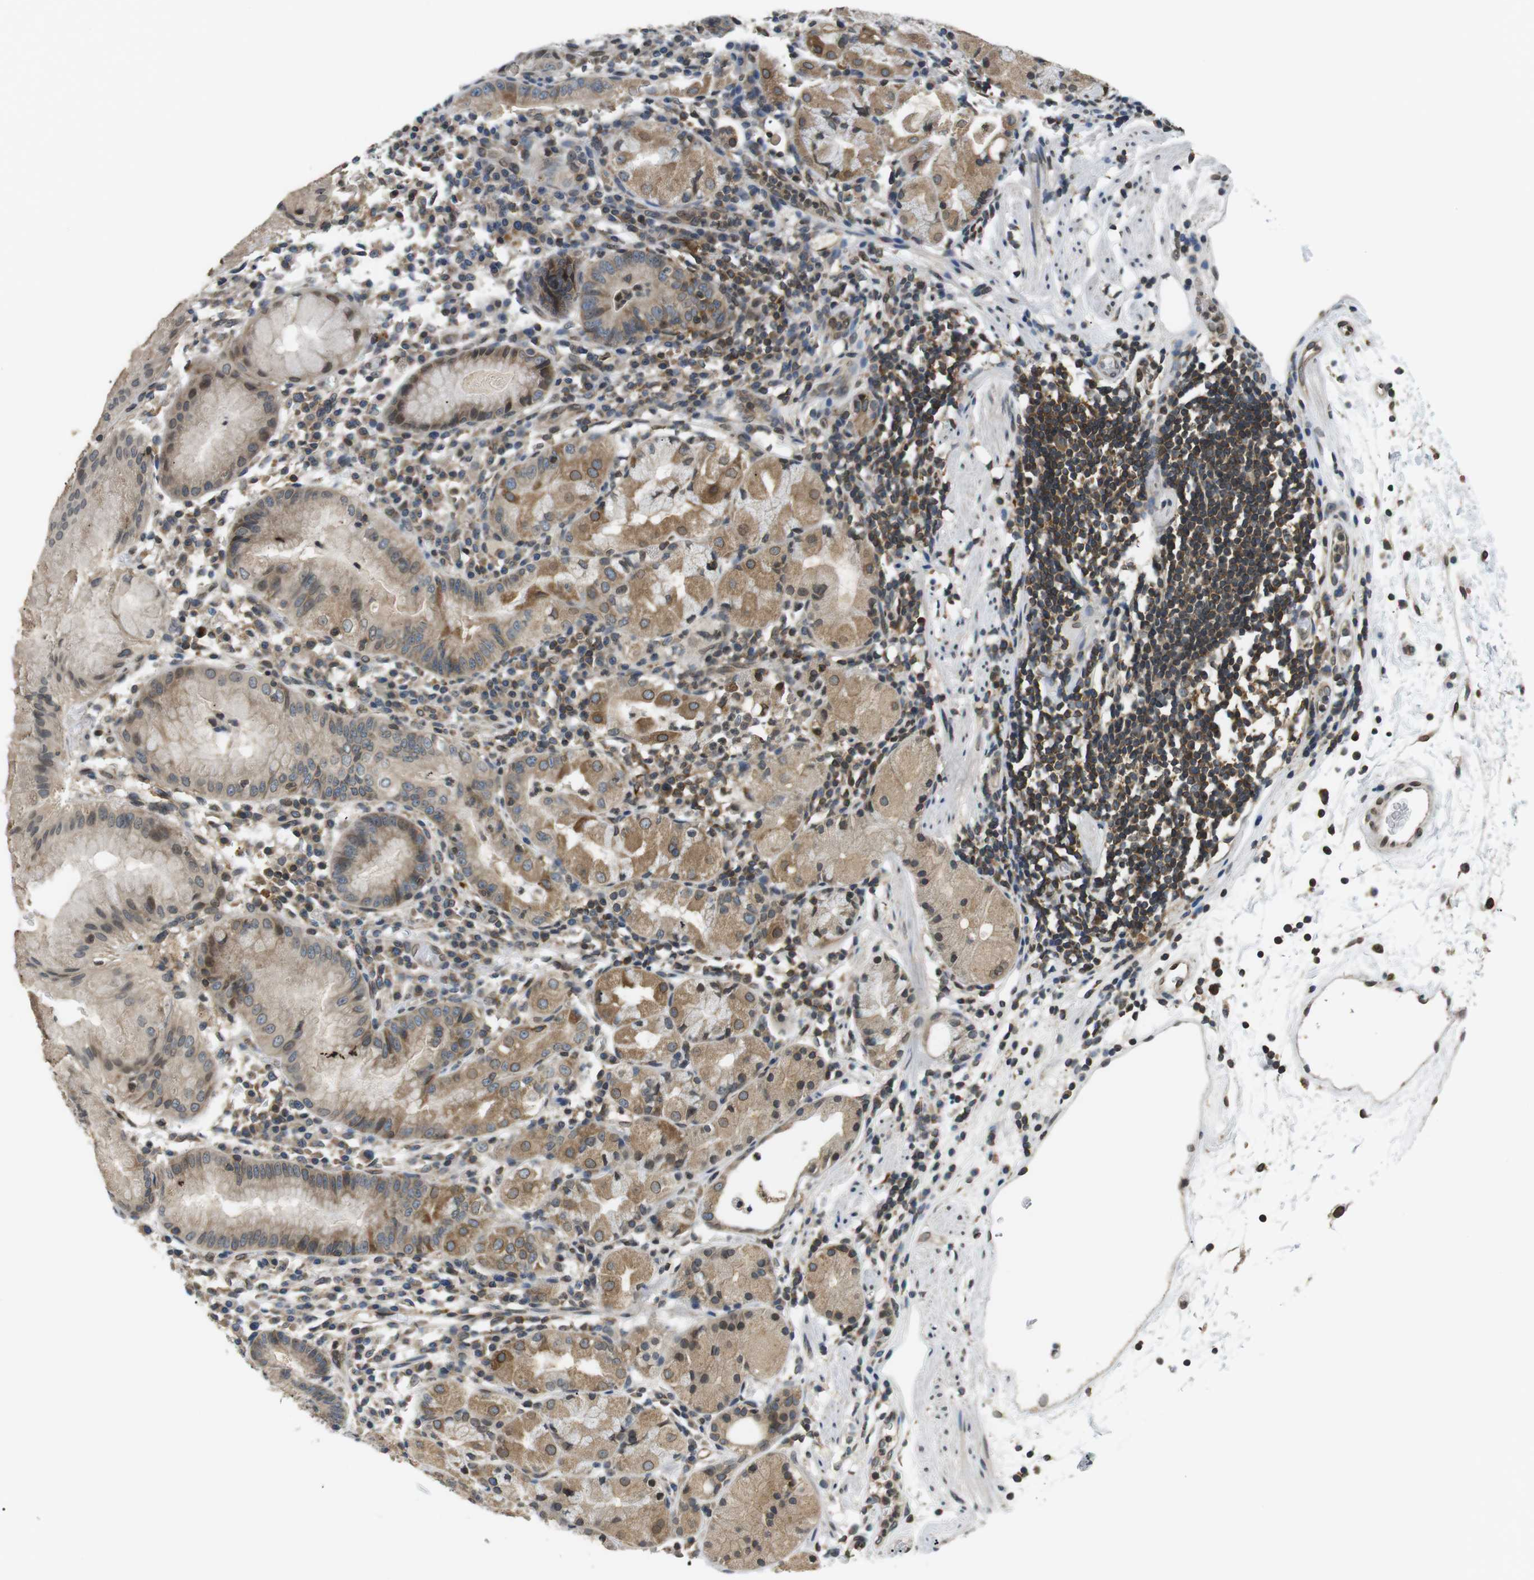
{"staining": {"intensity": "moderate", "quantity": "25%-75%", "location": "cytoplasmic/membranous,nuclear"}, "tissue": "stomach", "cell_type": "Glandular cells", "image_type": "normal", "snomed": [{"axis": "morphology", "description": "Normal tissue, NOS"}, {"axis": "topography", "description": "Stomach"}, {"axis": "topography", "description": "Stomach, lower"}], "caption": "Glandular cells reveal medium levels of moderate cytoplasmic/membranous,nuclear positivity in approximately 25%-75% of cells in unremarkable human stomach. (DAB IHC with brightfield microscopy, high magnification).", "gene": "TMX4", "patient": {"sex": "female", "age": 75}}